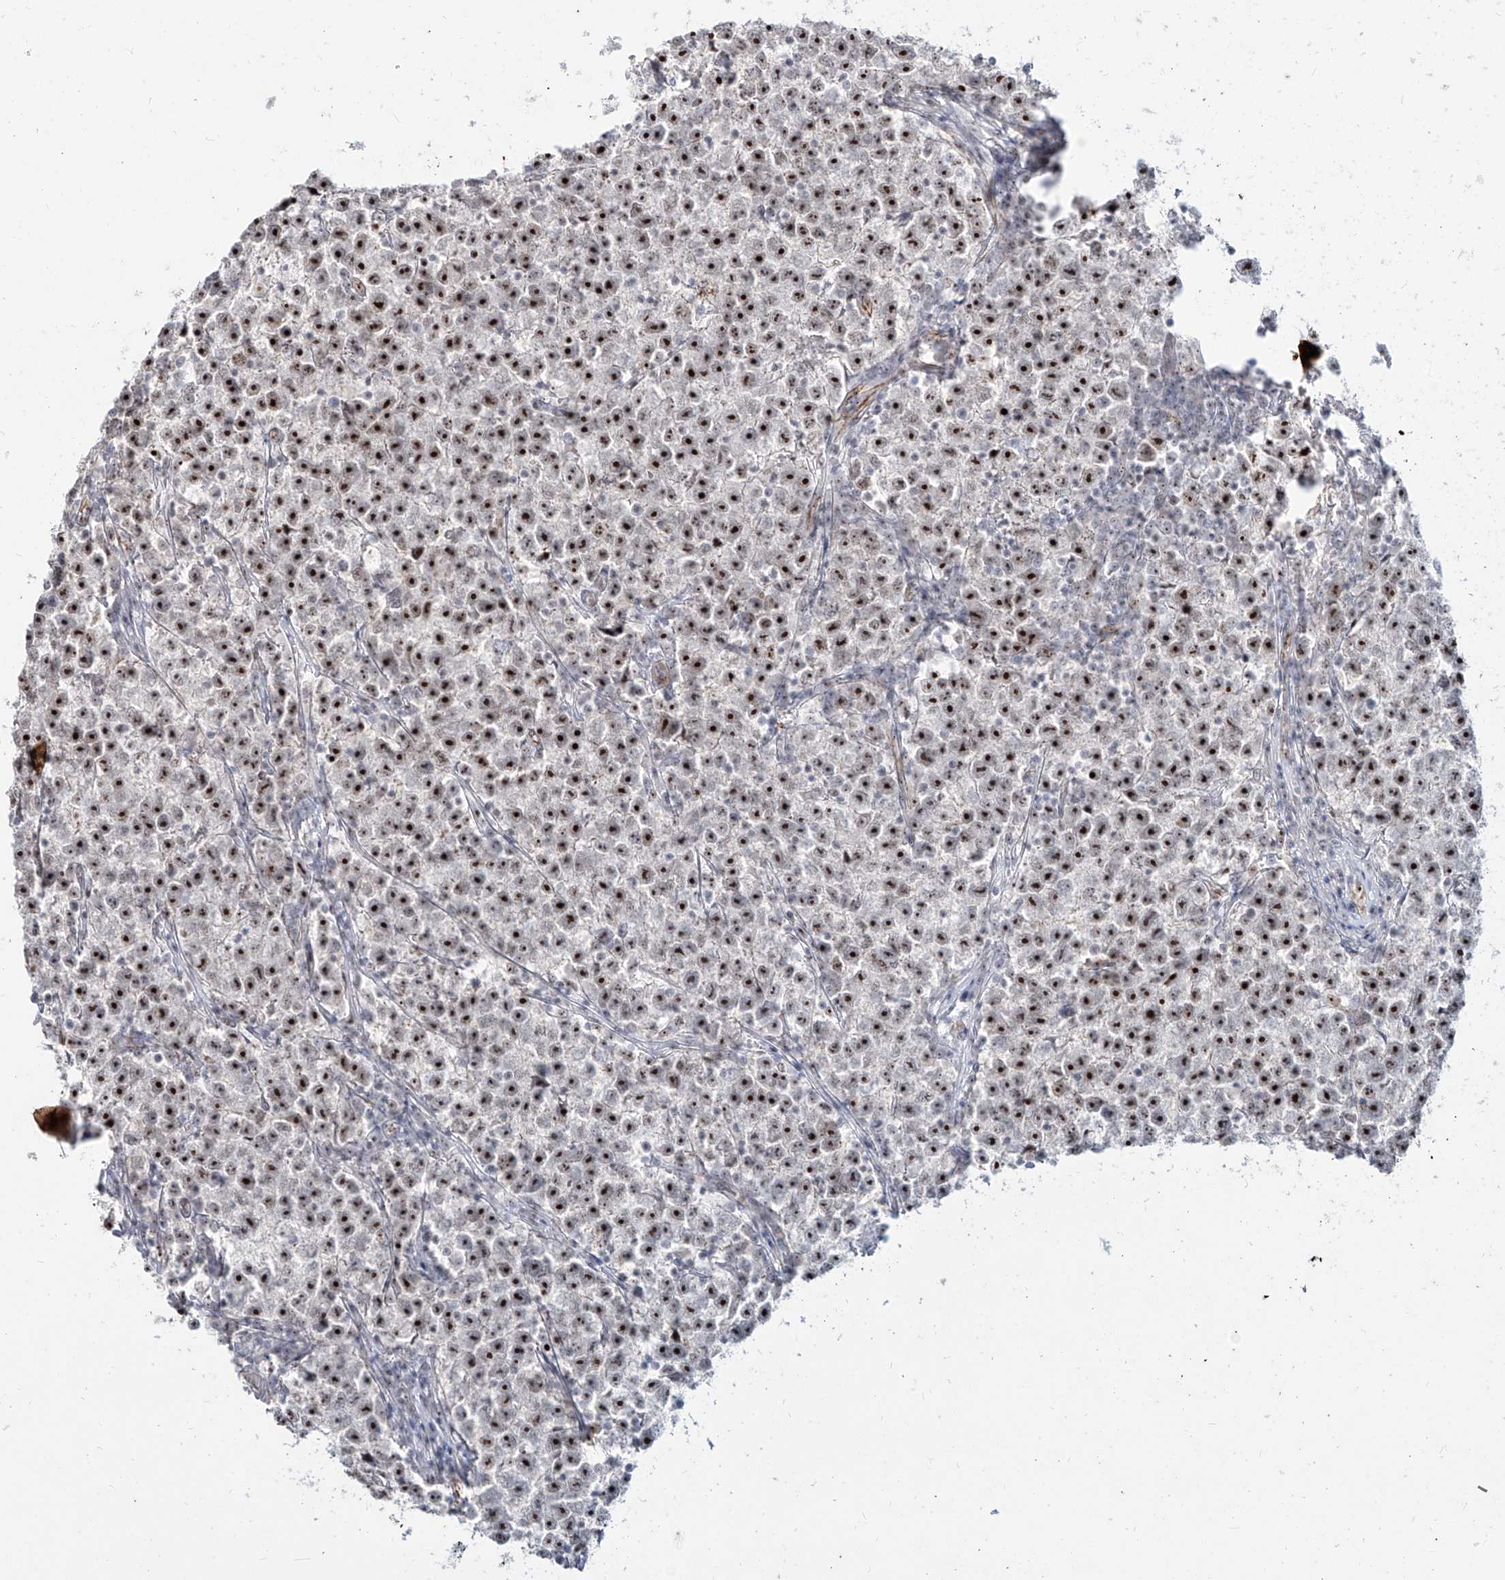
{"staining": {"intensity": "strong", "quantity": ">75%", "location": "nuclear"}, "tissue": "testis cancer", "cell_type": "Tumor cells", "image_type": "cancer", "snomed": [{"axis": "morphology", "description": "Seminoma, NOS"}, {"axis": "topography", "description": "Testis"}], "caption": "Tumor cells demonstrate high levels of strong nuclear positivity in approximately >75% of cells in human seminoma (testis).", "gene": "ZNF710", "patient": {"sex": "male", "age": 22}}